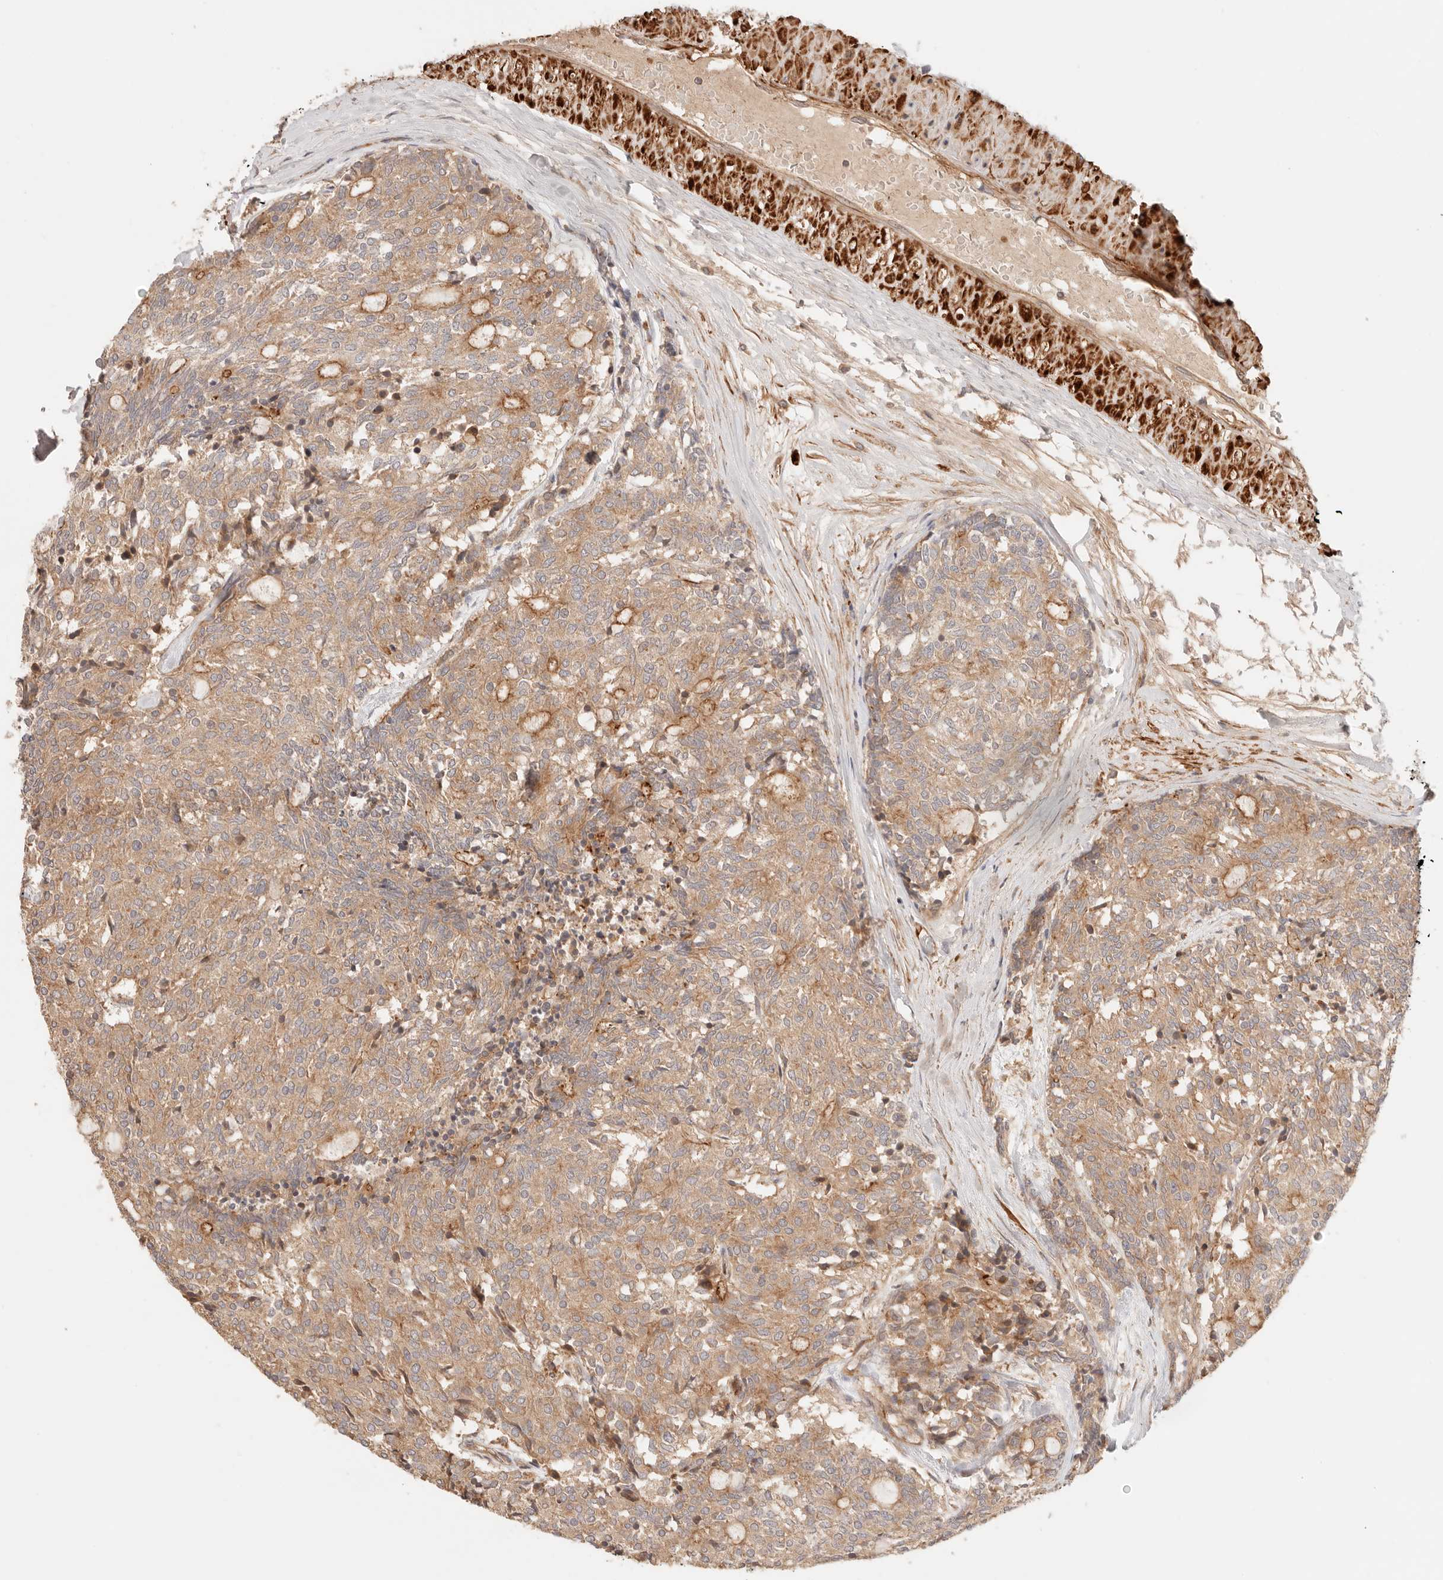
{"staining": {"intensity": "moderate", "quantity": ">75%", "location": "cytoplasmic/membranous"}, "tissue": "carcinoid", "cell_type": "Tumor cells", "image_type": "cancer", "snomed": [{"axis": "morphology", "description": "Carcinoid, malignant, NOS"}, {"axis": "topography", "description": "Pancreas"}], "caption": "Tumor cells demonstrate medium levels of moderate cytoplasmic/membranous staining in about >75% of cells in carcinoid. The protein is shown in brown color, while the nuclei are stained blue.", "gene": "IL1R2", "patient": {"sex": "female", "age": 54}}